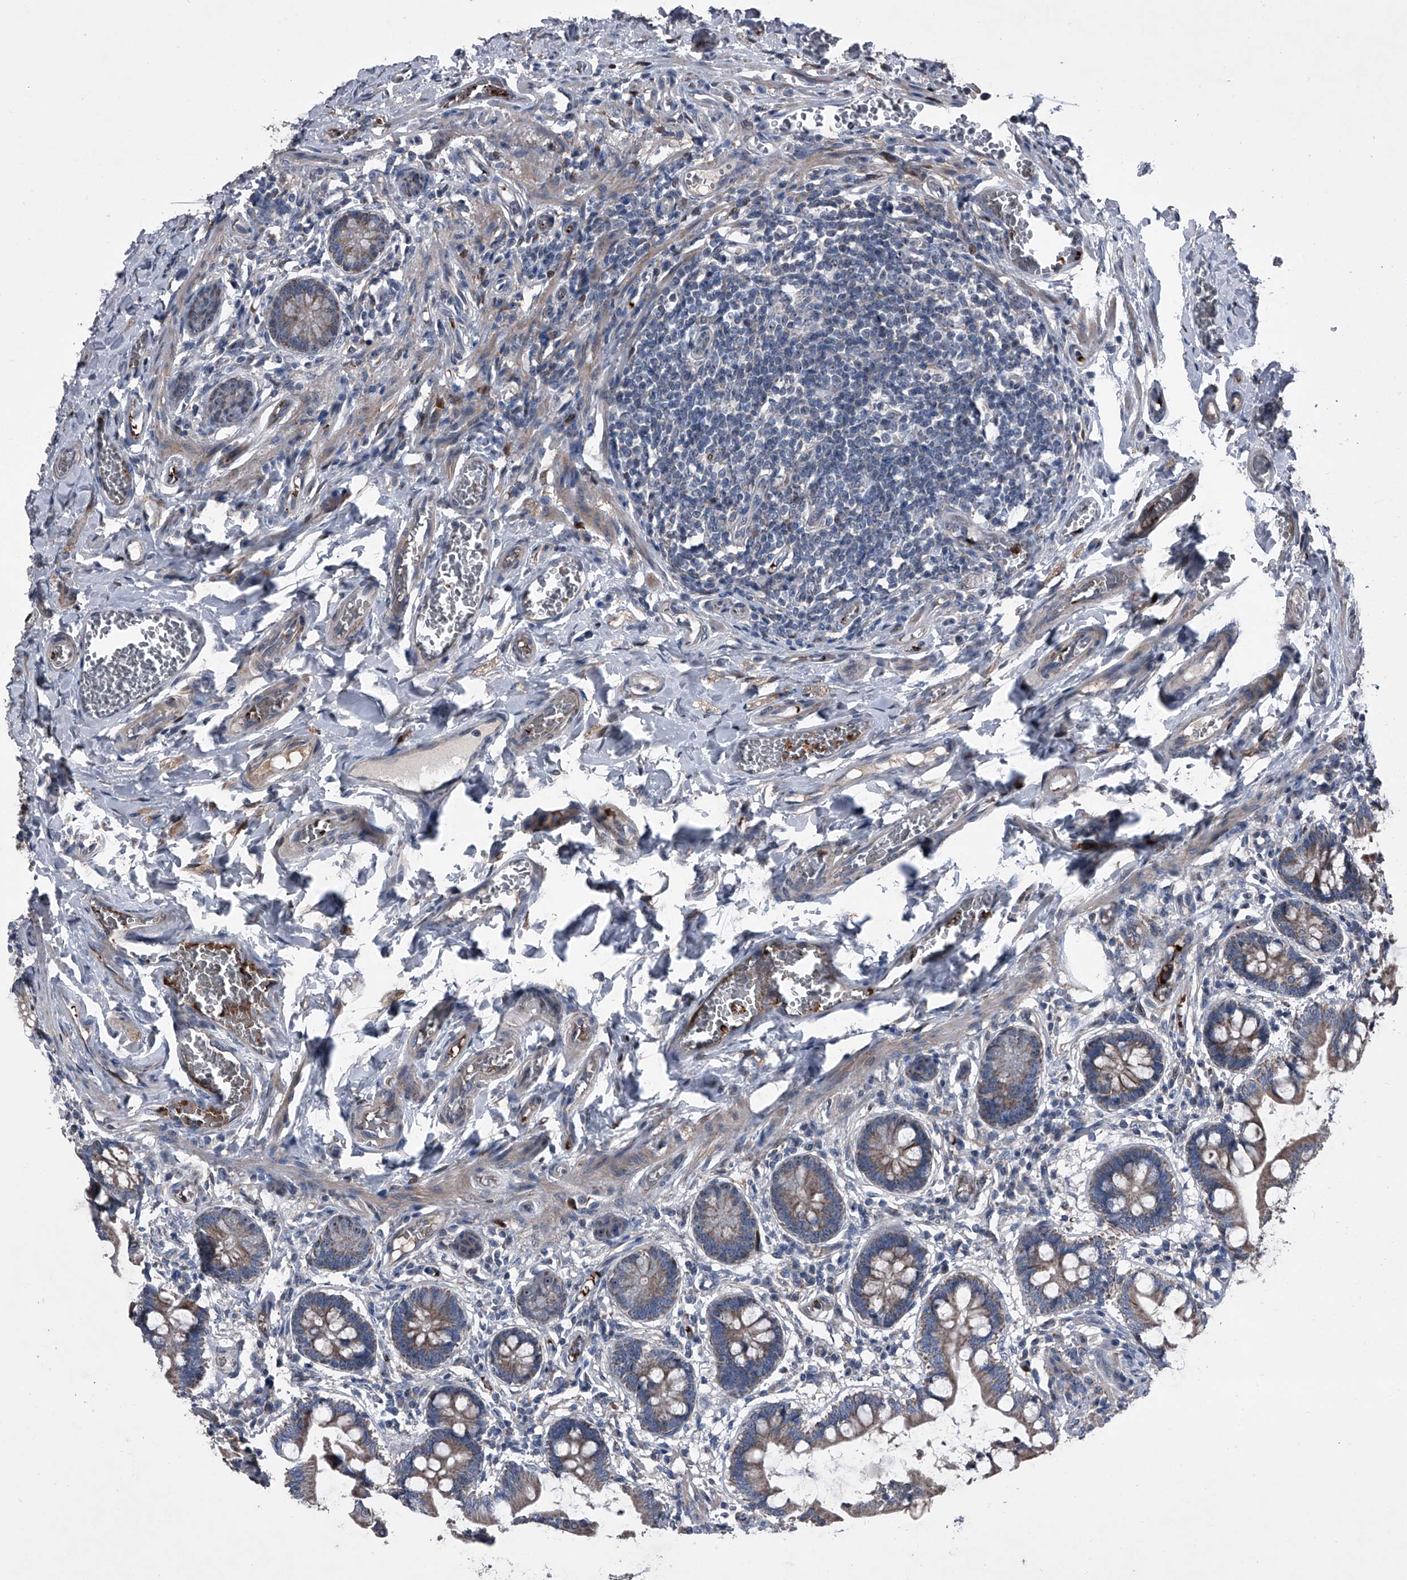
{"staining": {"intensity": "moderate", "quantity": "25%-75%", "location": "cytoplasmic/membranous"}, "tissue": "small intestine", "cell_type": "Glandular cells", "image_type": "normal", "snomed": [{"axis": "morphology", "description": "Normal tissue, NOS"}, {"axis": "topography", "description": "Small intestine"}], "caption": "This histopathology image demonstrates IHC staining of normal small intestine, with medium moderate cytoplasmic/membranous positivity in about 25%-75% of glandular cells.", "gene": "CEP85L", "patient": {"sex": "male", "age": 52}}